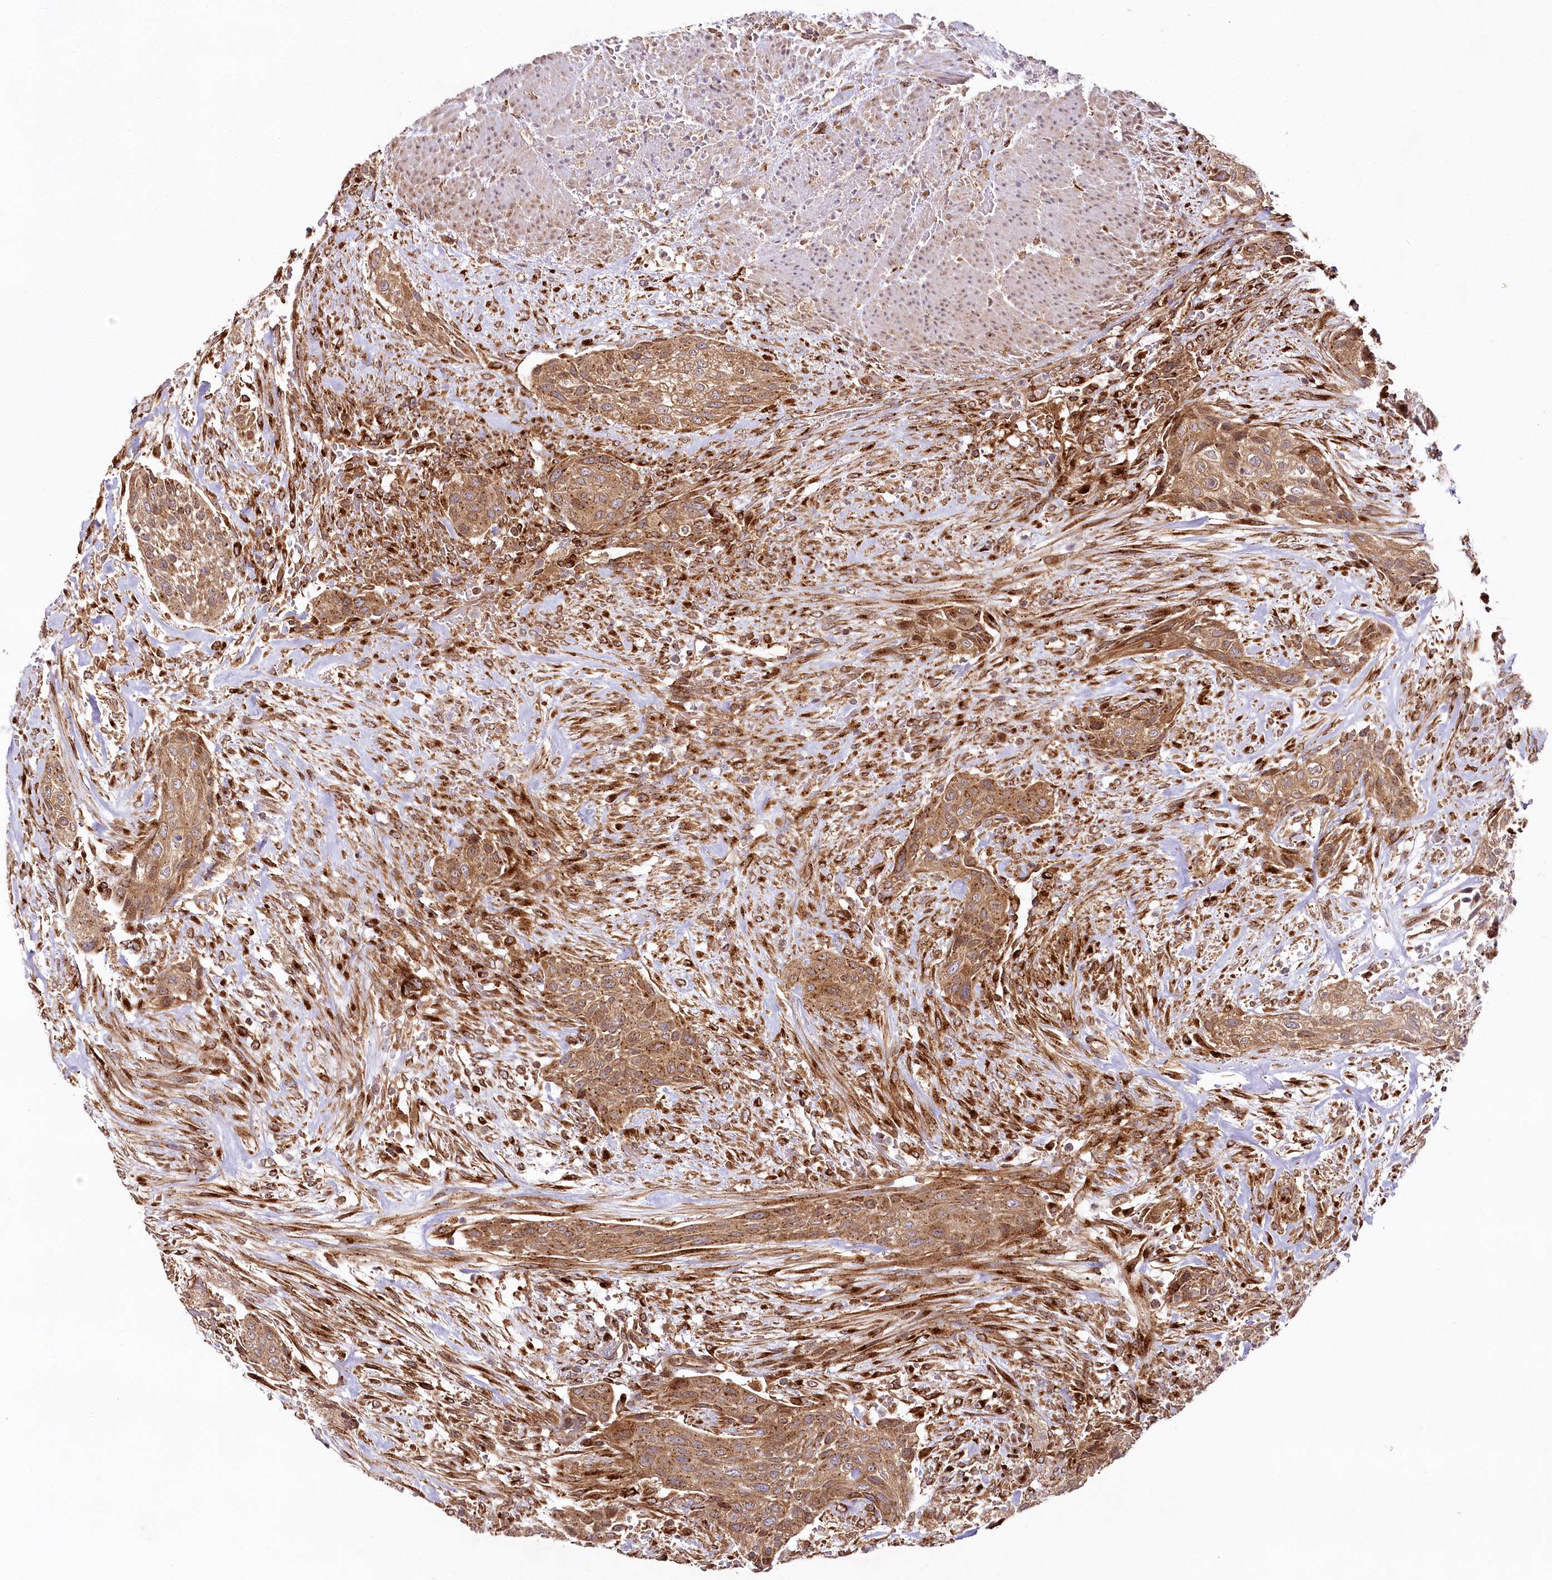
{"staining": {"intensity": "moderate", "quantity": ">75%", "location": "cytoplasmic/membranous"}, "tissue": "urothelial cancer", "cell_type": "Tumor cells", "image_type": "cancer", "snomed": [{"axis": "morphology", "description": "Urothelial carcinoma, High grade"}, {"axis": "topography", "description": "Urinary bladder"}], "caption": "This is an image of IHC staining of high-grade urothelial carcinoma, which shows moderate positivity in the cytoplasmic/membranous of tumor cells.", "gene": "COPG1", "patient": {"sex": "male", "age": 35}}